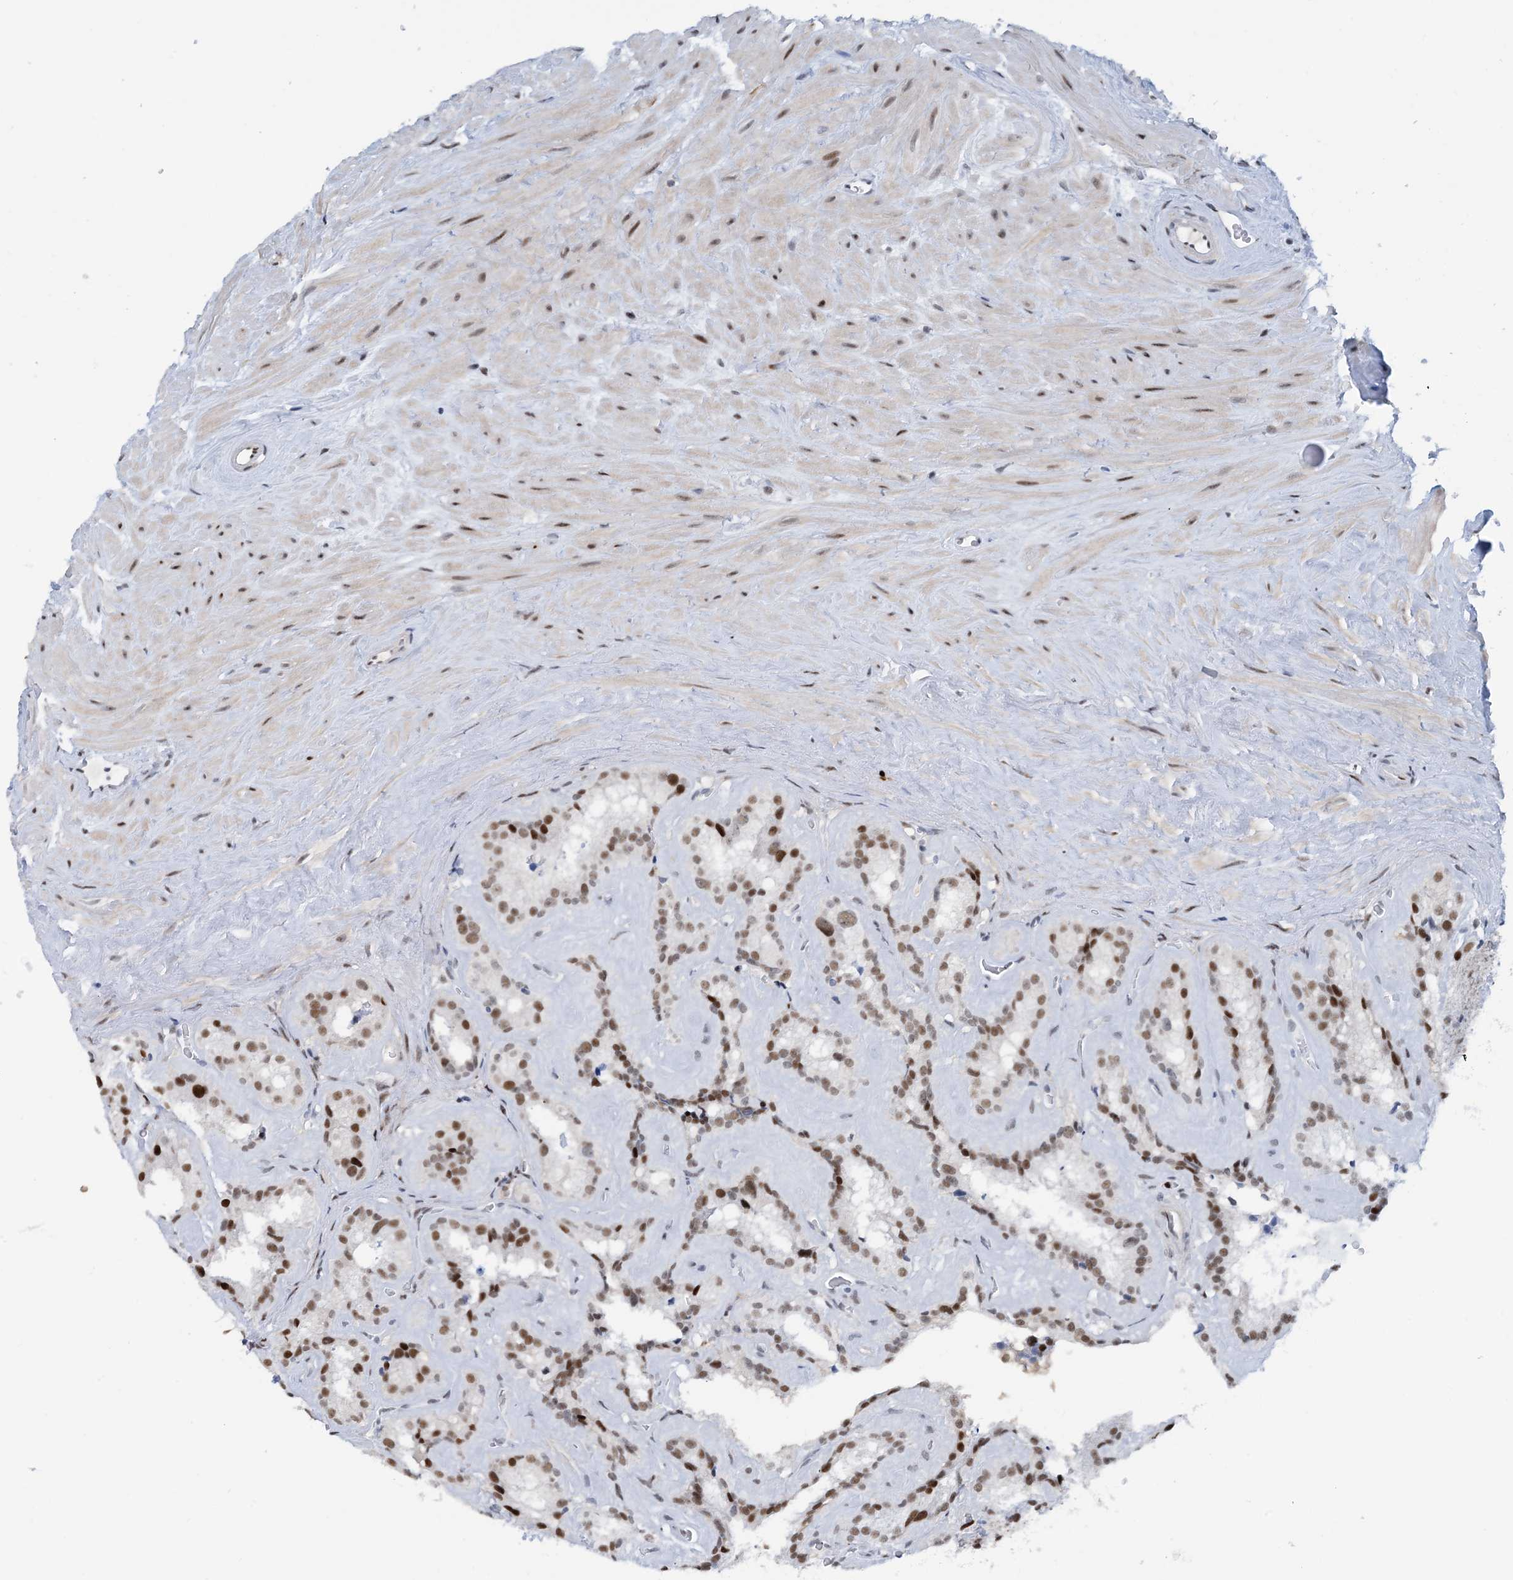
{"staining": {"intensity": "moderate", "quantity": "25%-75%", "location": "nuclear"}, "tissue": "seminal vesicle", "cell_type": "Glandular cells", "image_type": "normal", "snomed": [{"axis": "morphology", "description": "Normal tissue, NOS"}, {"axis": "topography", "description": "Prostate"}, {"axis": "topography", "description": "Seminal veicle"}], "caption": "Glandular cells display medium levels of moderate nuclear expression in approximately 25%-75% of cells in normal human seminal vesicle. The protein is shown in brown color, while the nuclei are stained blue.", "gene": "HEMK1", "patient": {"sex": "male", "age": 59}}